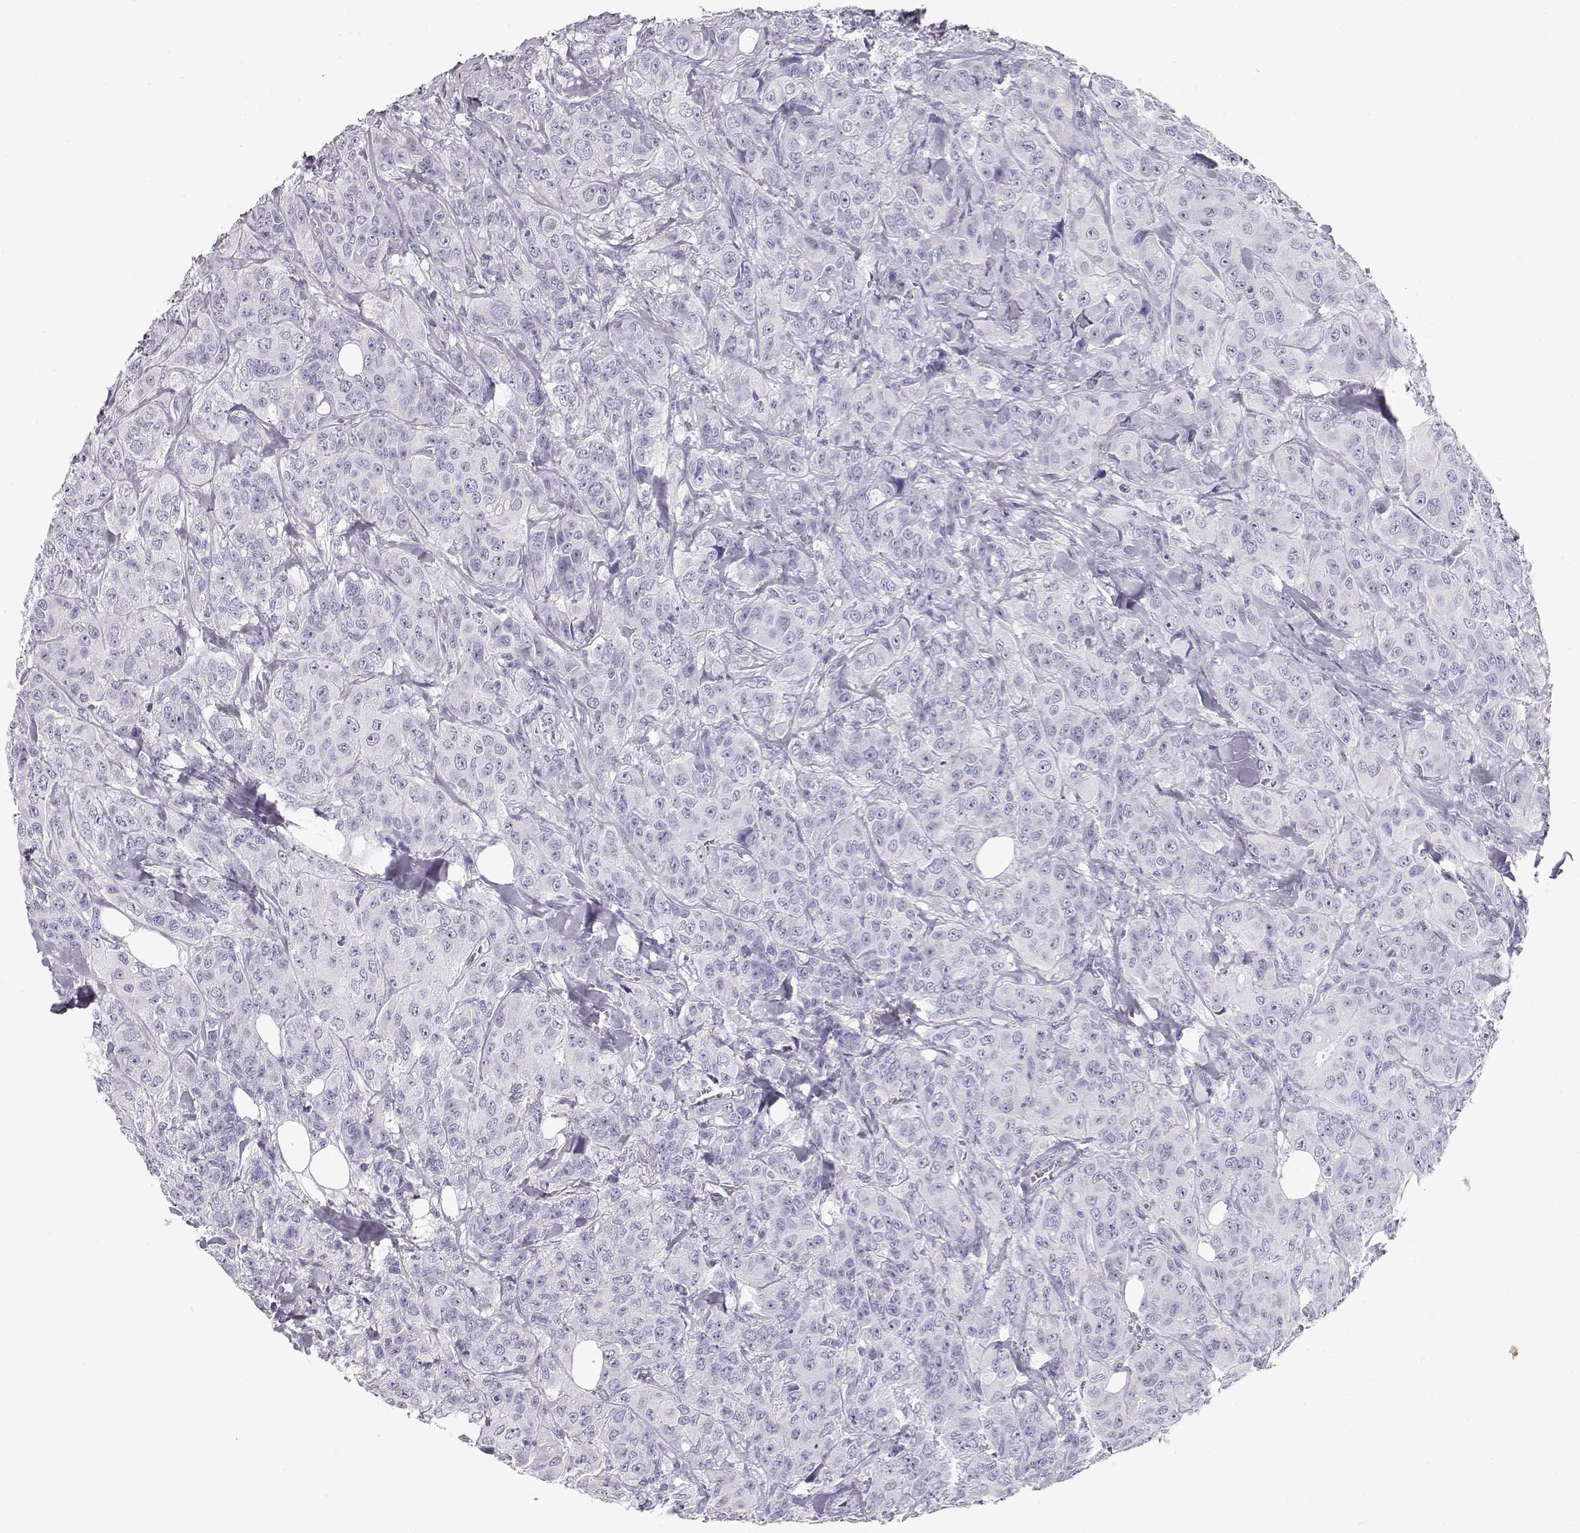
{"staining": {"intensity": "negative", "quantity": "none", "location": "none"}, "tissue": "breast cancer", "cell_type": "Tumor cells", "image_type": "cancer", "snomed": [{"axis": "morphology", "description": "Duct carcinoma"}, {"axis": "topography", "description": "Breast"}], "caption": "Image shows no protein positivity in tumor cells of invasive ductal carcinoma (breast) tissue.", "gene": "TKTL1", "patient": {"sex": "female", "age": 43}}